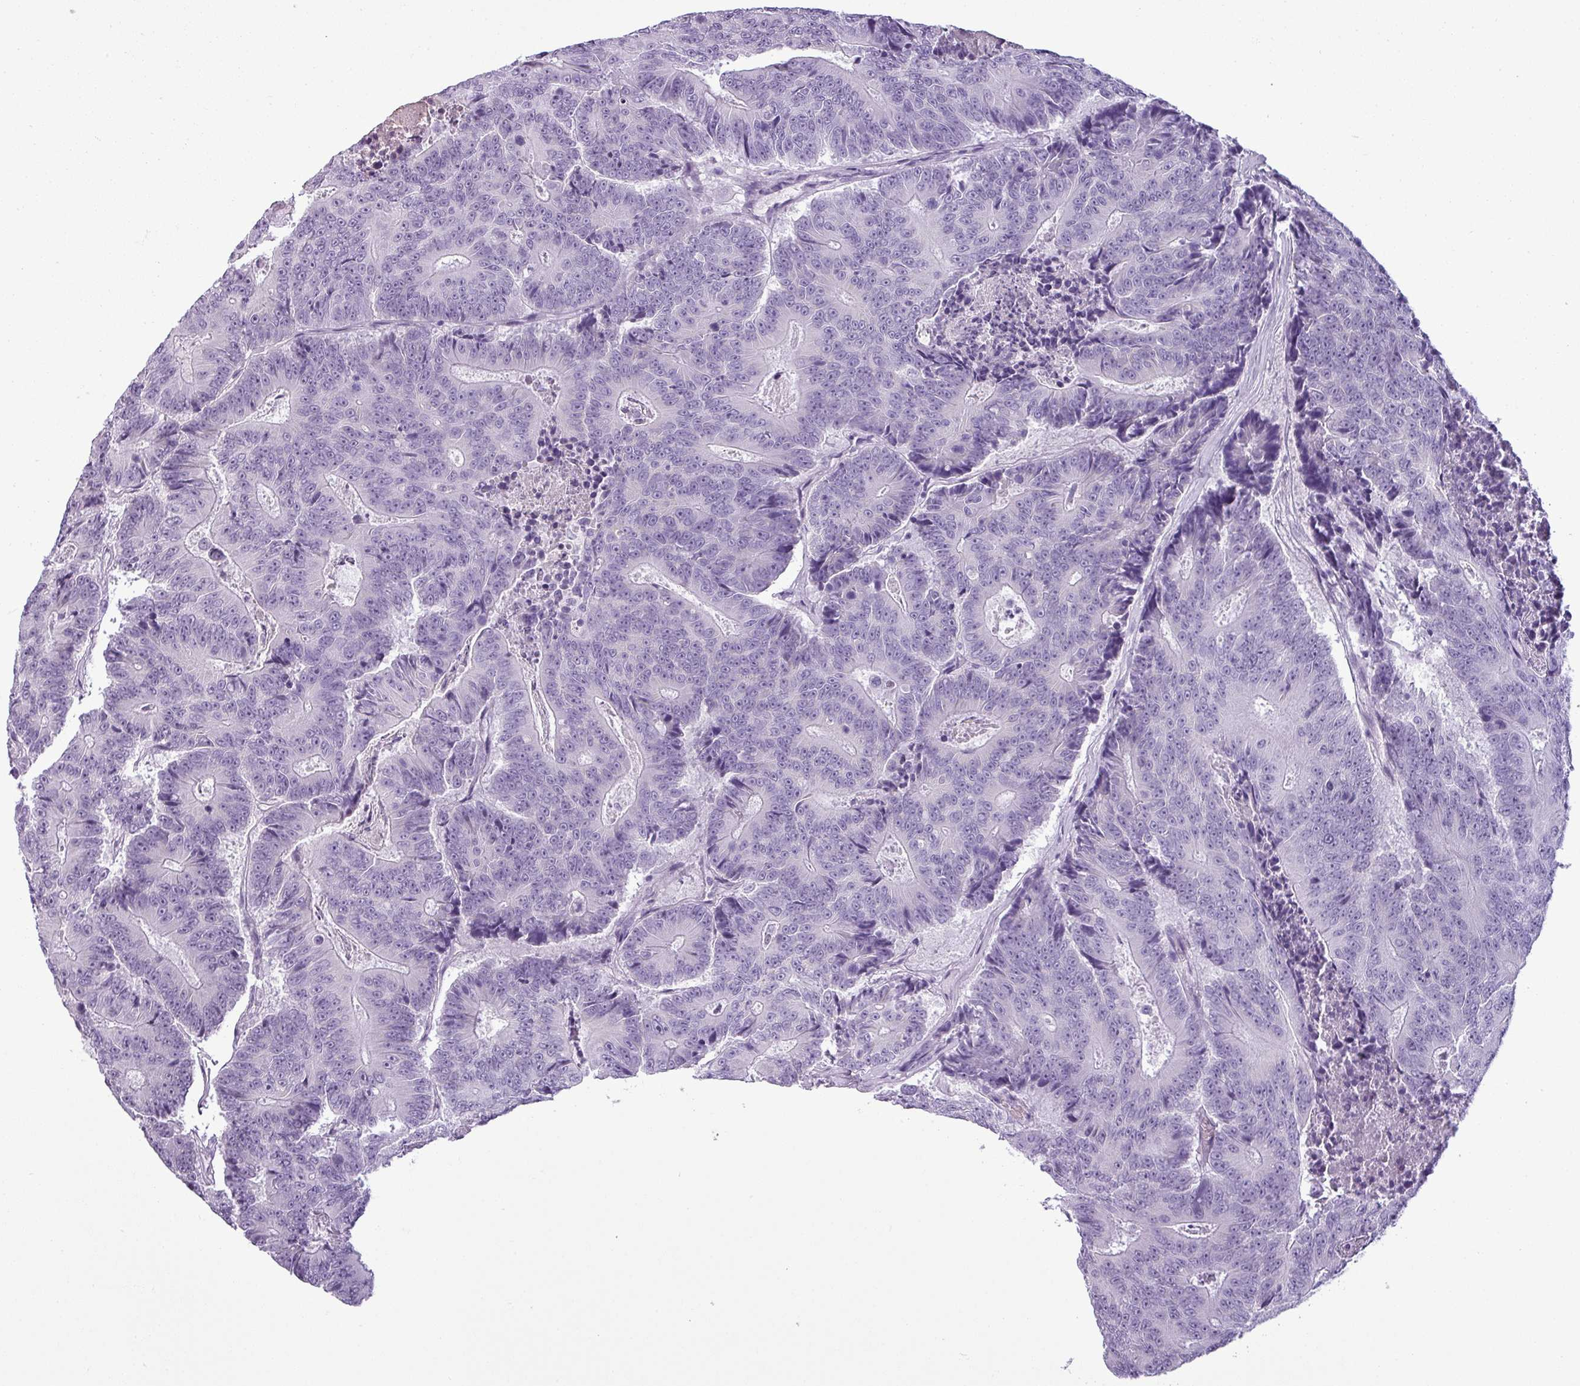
{"staining": {"intensity": "negative", "quantity": "none", "location": "none"}, "tissue": "colorectal cancer", "cell_type": "Tumor cells", "image_type": "cancer", "snomed": [{"axis": "morphology", "description": "Adenocarcinoma, NOS"}, {"axis": "topography", "description": "Colon"}], "caption": "DAB immunohistochemical staining of human colorectal cancer reveals no significant positivity in tumor cells.", "gene": "CDH16", "patient": {"sex": "male", "age": 83}}